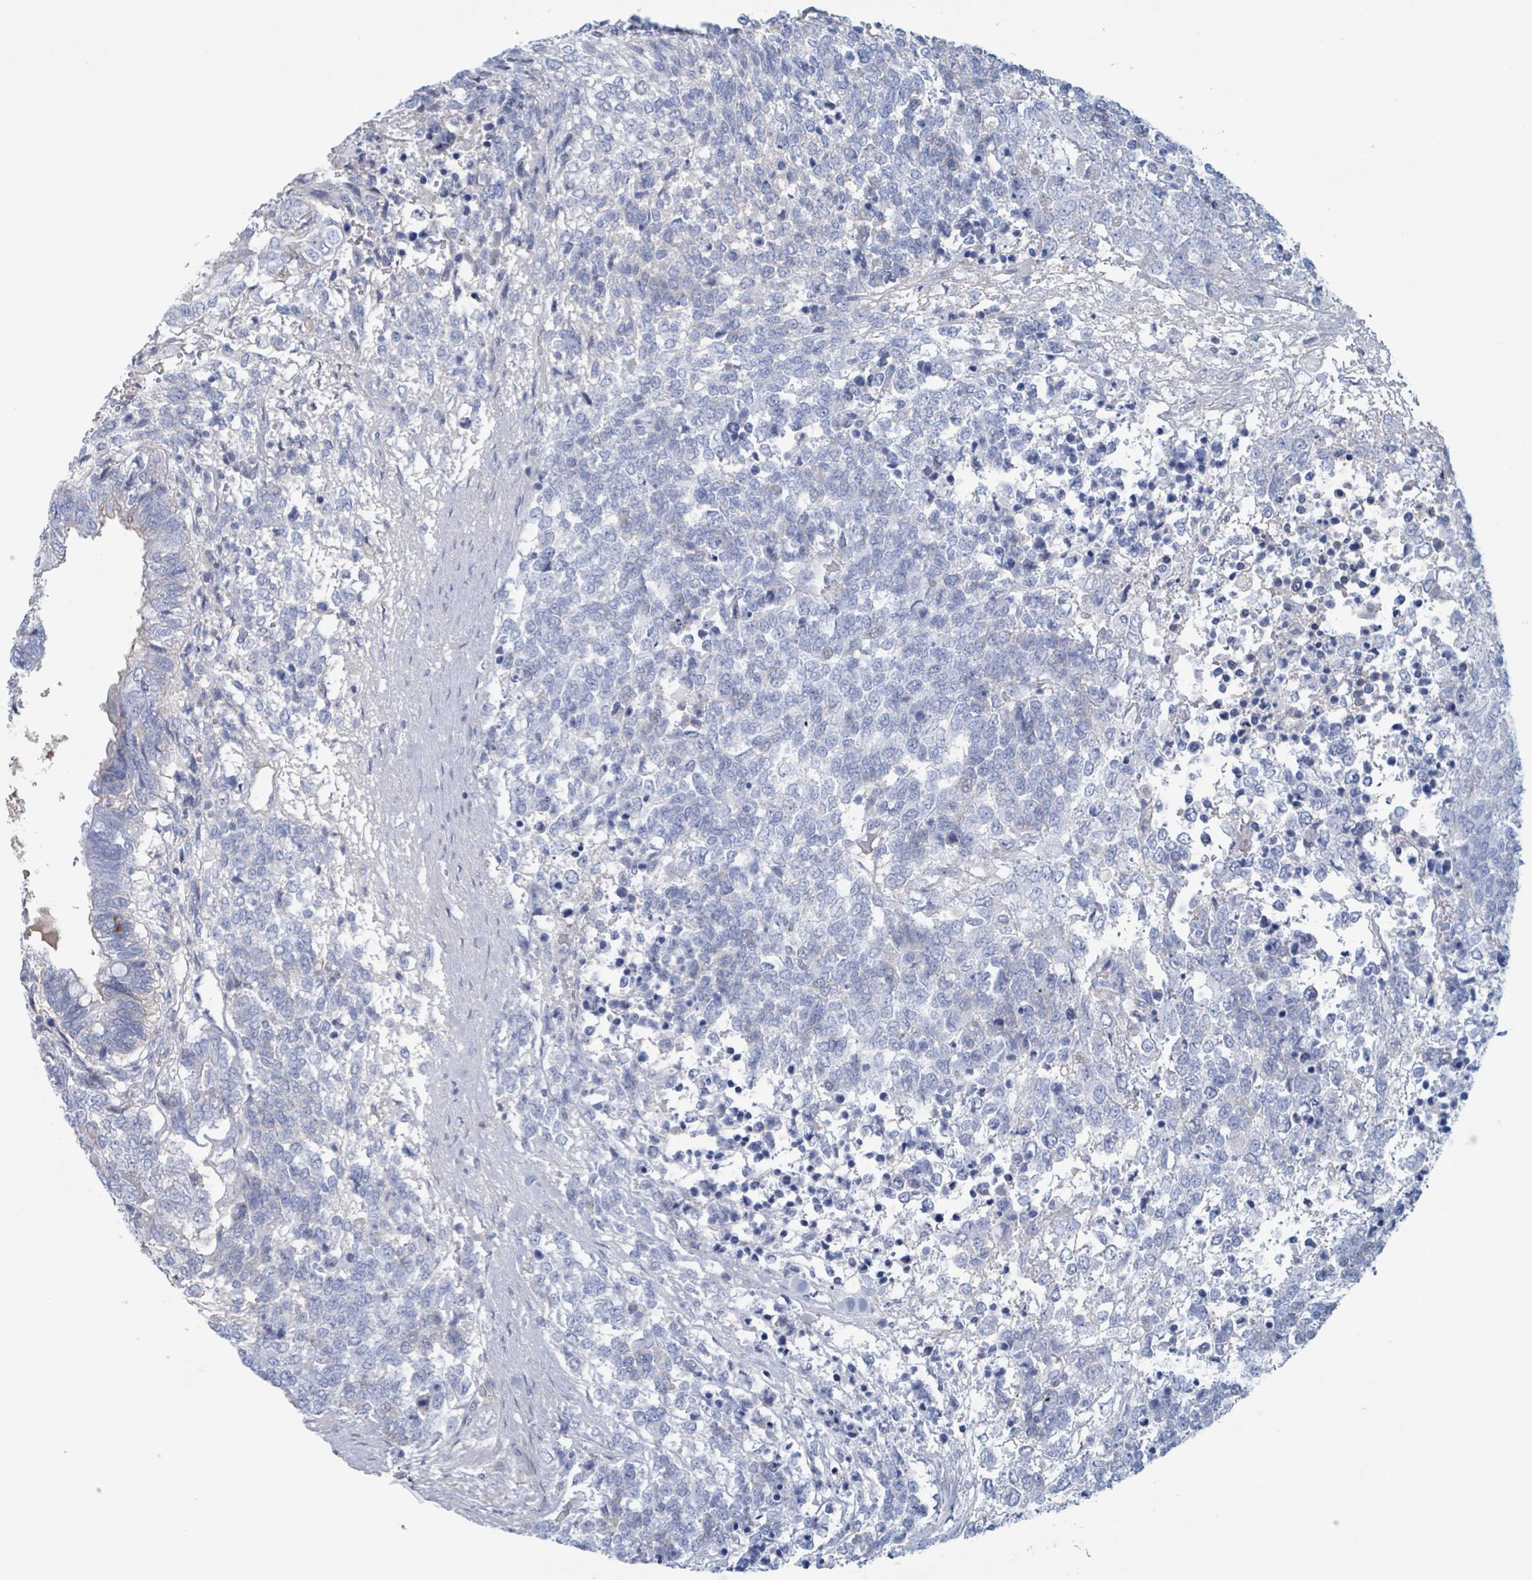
{"staining": {"intensity": "negative", "quantity": "none", "location": "none"}, "tissue": "testis cancer", "cell_type": "Tumor cells", "image_type": "cancer", "snomed": [{"axis": "morphology", "description": "Carcinoma, Embryonal, NOS"}, {"axis": "topography", "description": "Testis"}], "caption": "The photomicrograph exhibits no staining of tumor cells in embryonal carcinoma (testis). (DAB (3,3'-diaminobenzidine) immunohistochemistry (IHC), high magnification).", "gene": "KLK4", "patient": {"sex": "male", "age": 23}}